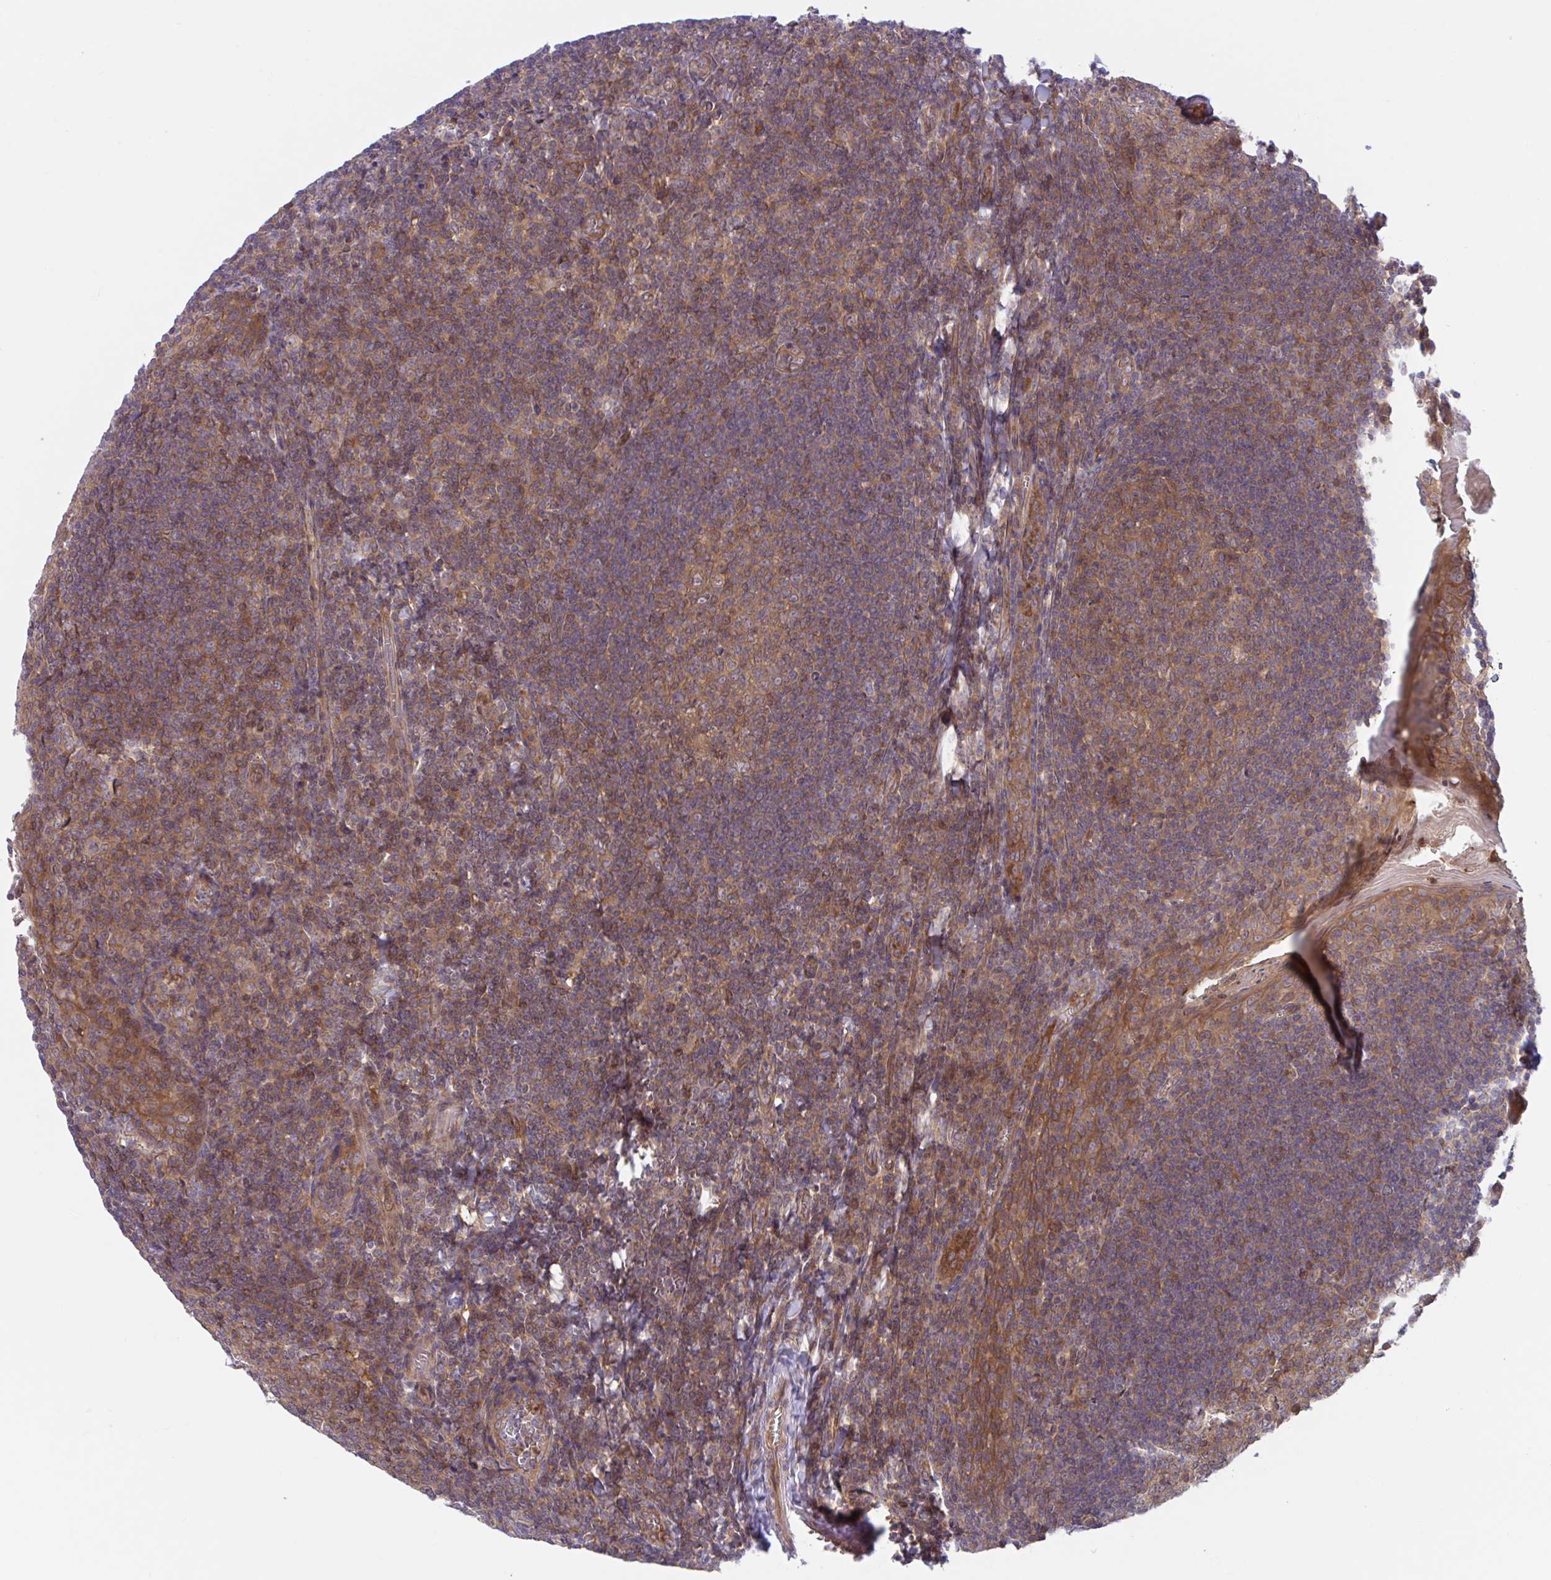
{"staining": {"intensity": "moderate", "quantity": ">75%", "location": "cytoplasmic/membranous"}, "tissue": "tonsil", "cell_type": "Germinal center cells", "image_type": "normal", "snomed": [{"axis": "morphology", "description": "Normal tissue, NOS"}, {"axis": "topography", "description": "Tonsil"}], "caption": "Immunohistochemistry of unremarkable human tonsil demonstrates medium levels of moderate cytoplasmic/membranous positivity in approximately >75% of germinal center cells.", "gene": "LMNTD2", "patient": {"sex": "male", "age": 27}}